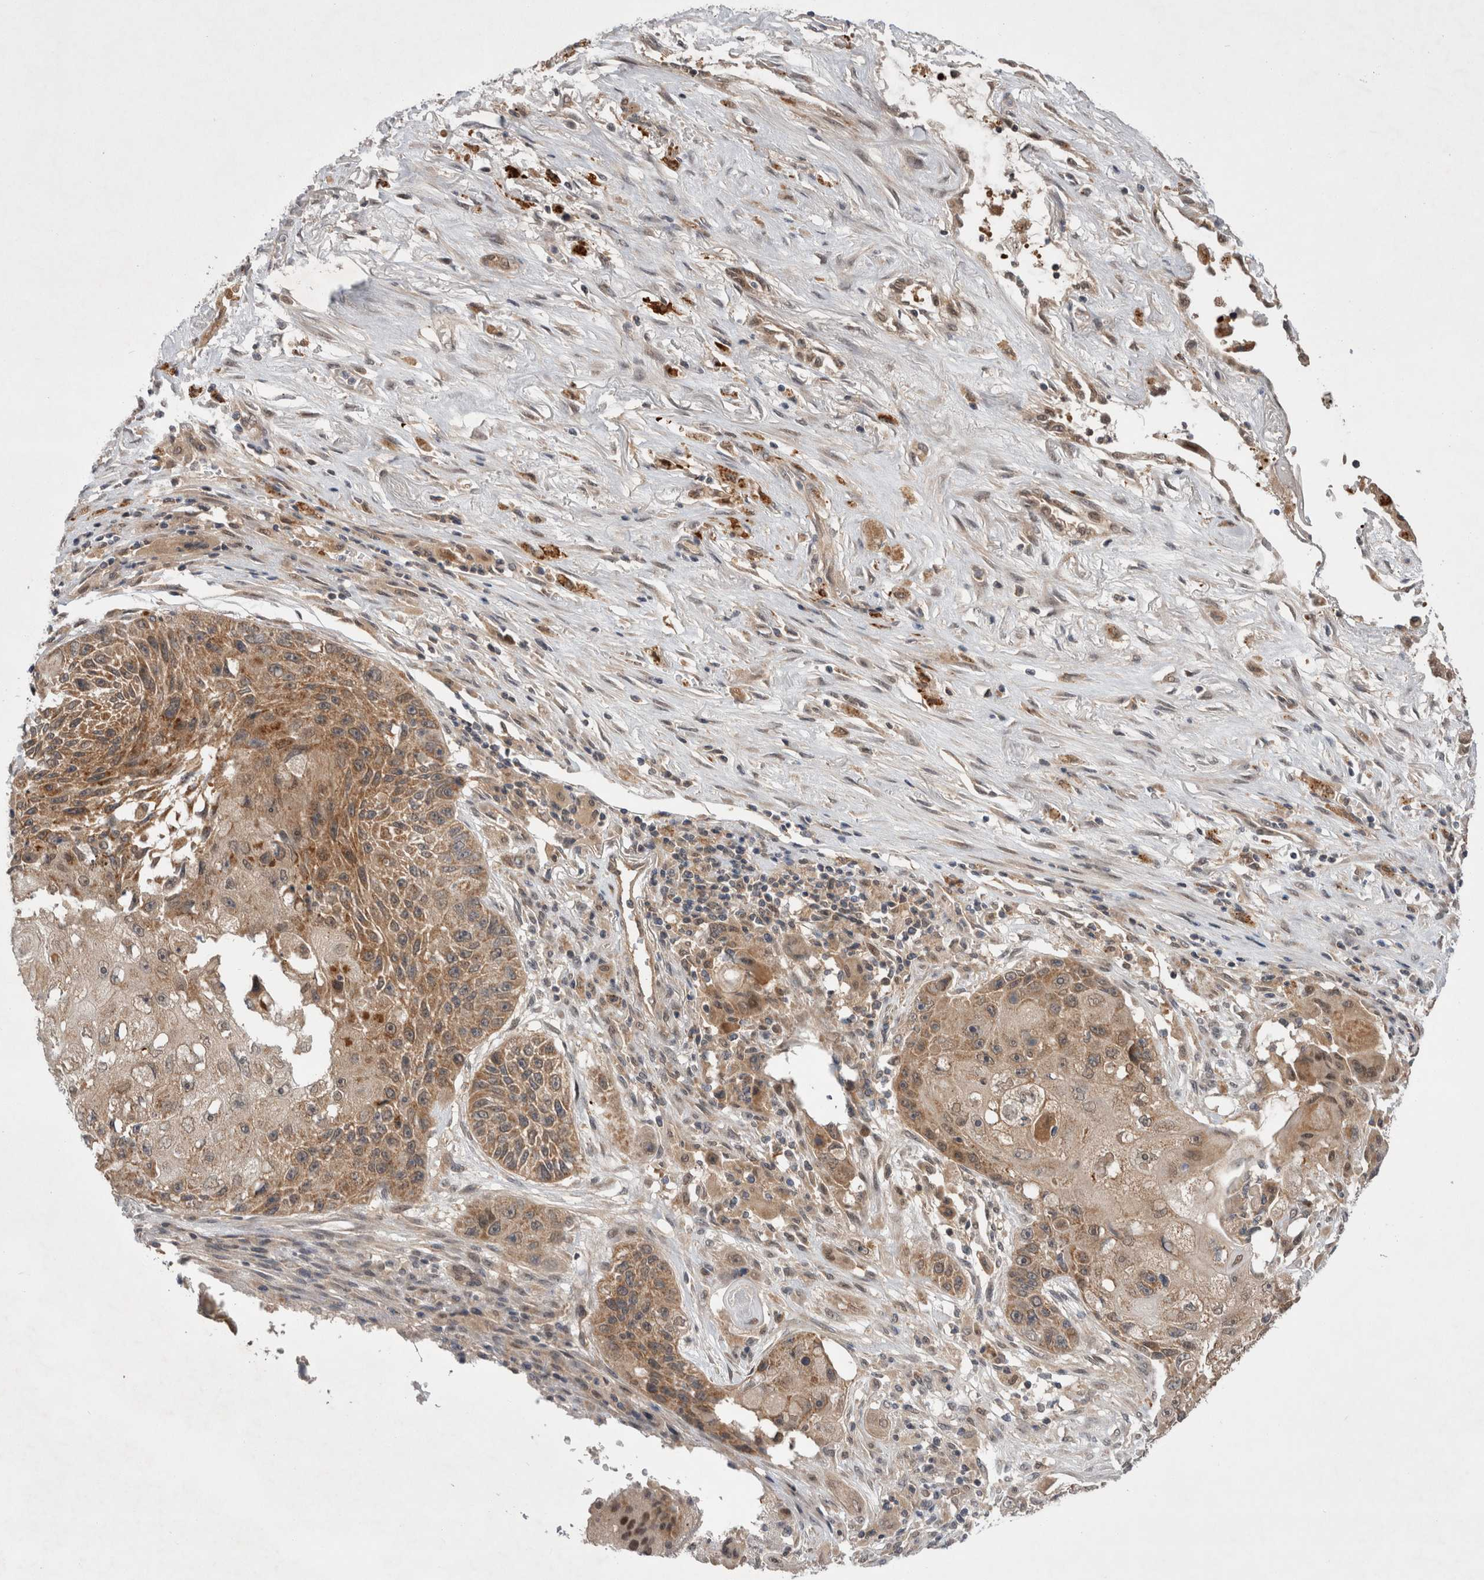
{"staining": {"intensity": "moderate", "quantity": ">75%", "location": "cytoplasmic/membranous"}, "tissue": "lung cancer", "cell_type": "Tumor cells", "image_type": "cancer", "snomed": [{"axis": "morphology", "description": "Squamous cell carcinoma, NOS"}, {"axis": "topography", "description": "Lung"}], "caption": "IHC (DAB) staining of human lung squamous cell carcinoma displays moderate cytoplasmic/membranous protein positivity in about >75% of tumor cells.", "gene": "MRPL37", "patient": {"sex": "male", "age": 61}}